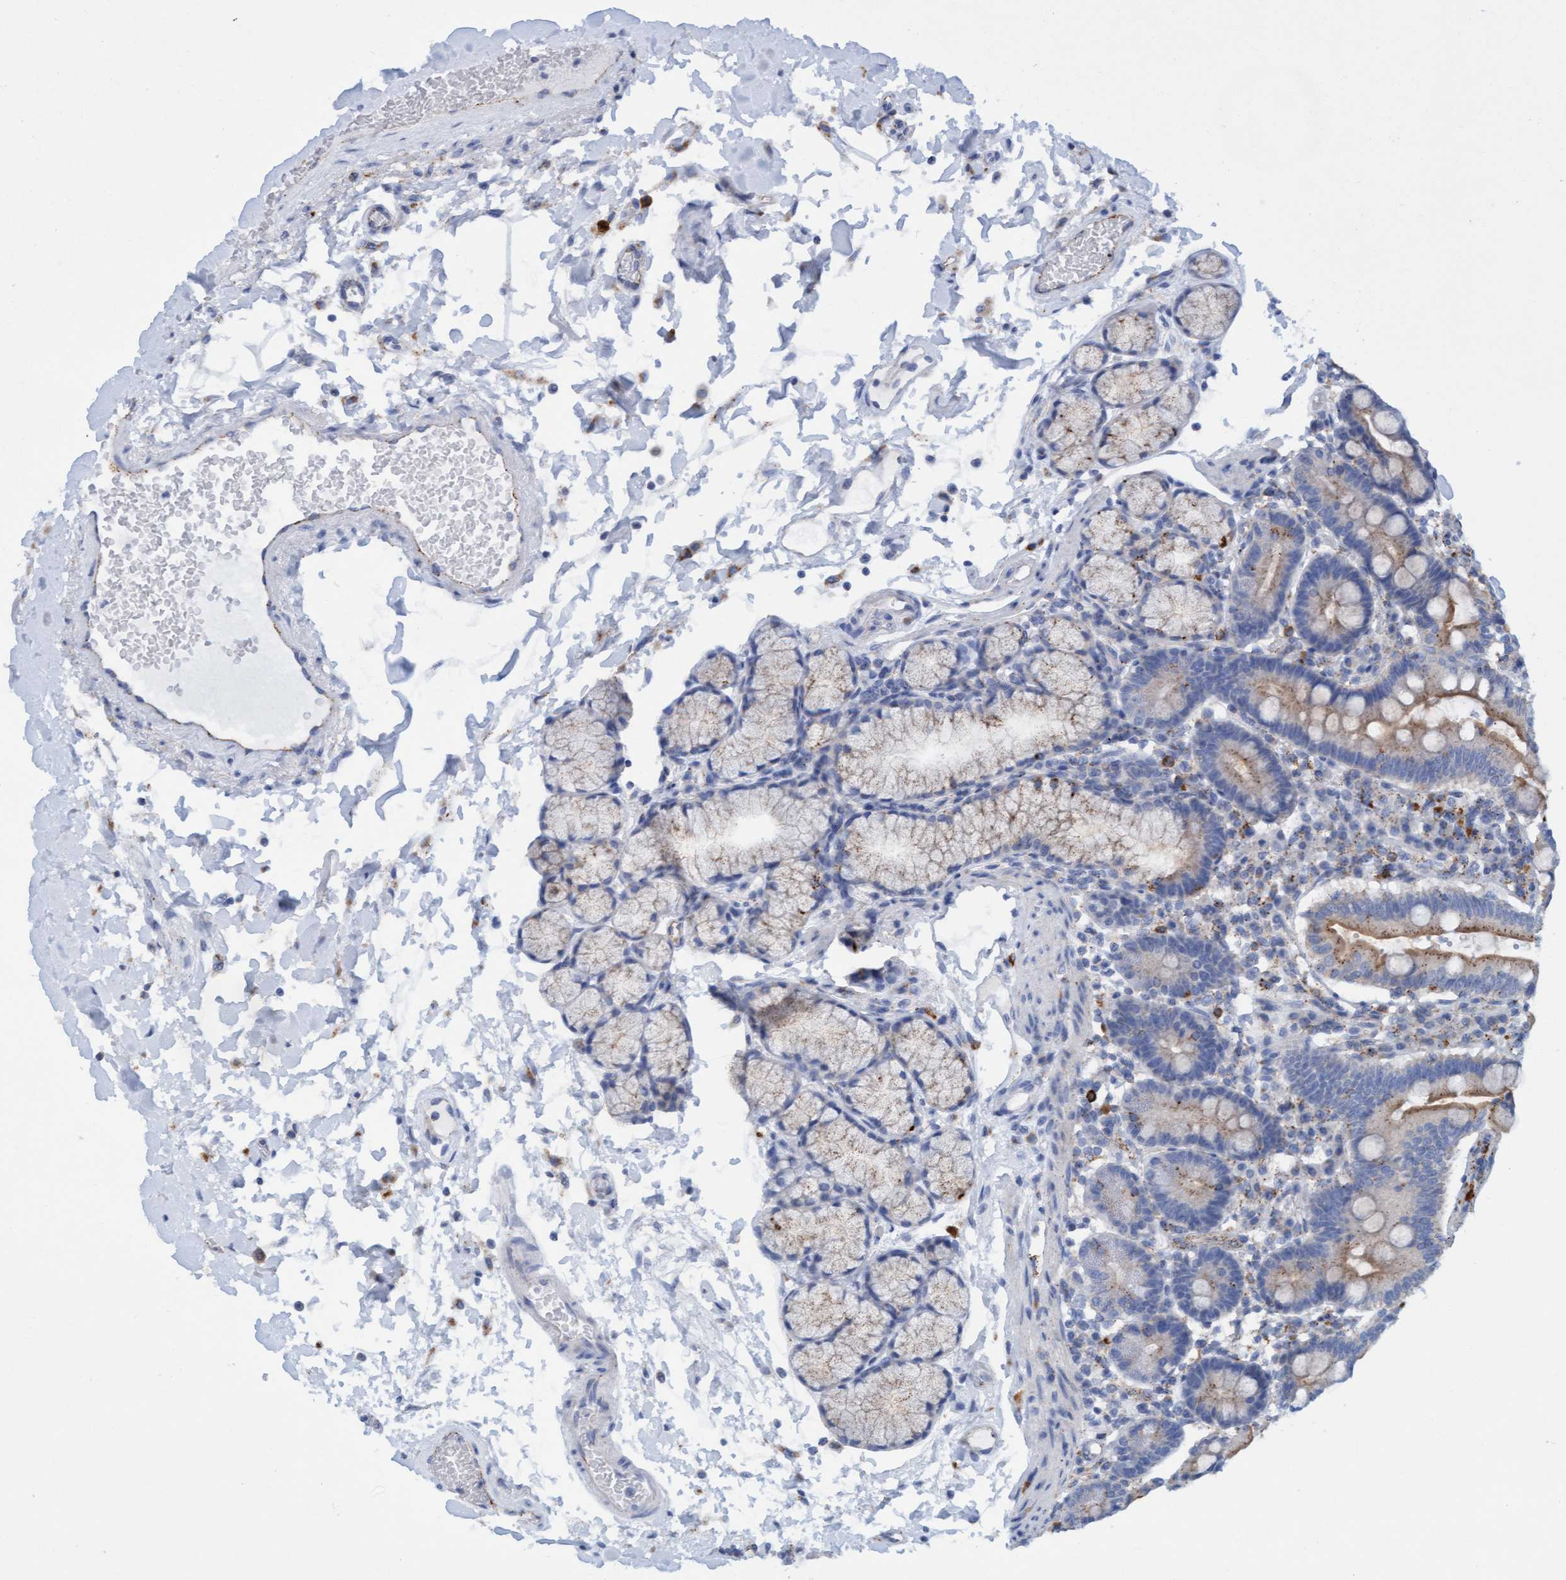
{"staining": {"intensity": "moderate", "quantity": ">75%", "location": "cytoplasmic/membranous"}, "tissue": "duodenum", "cell_type": "Glandular cells", "image_type": "normal", "snomed": [{"axis": "morphology", "description": "Normal tissue, NOS"}, {"axis": "topography", "description": "Small intestine, NOS"}], "caption": "This is an image of IHC staining of normal duodenum, which shows moderate staining in the cytoplasmic/membranous of glandular cells.", "gene": "SGSH", "patient": {"sex": "female", "age": 71}}